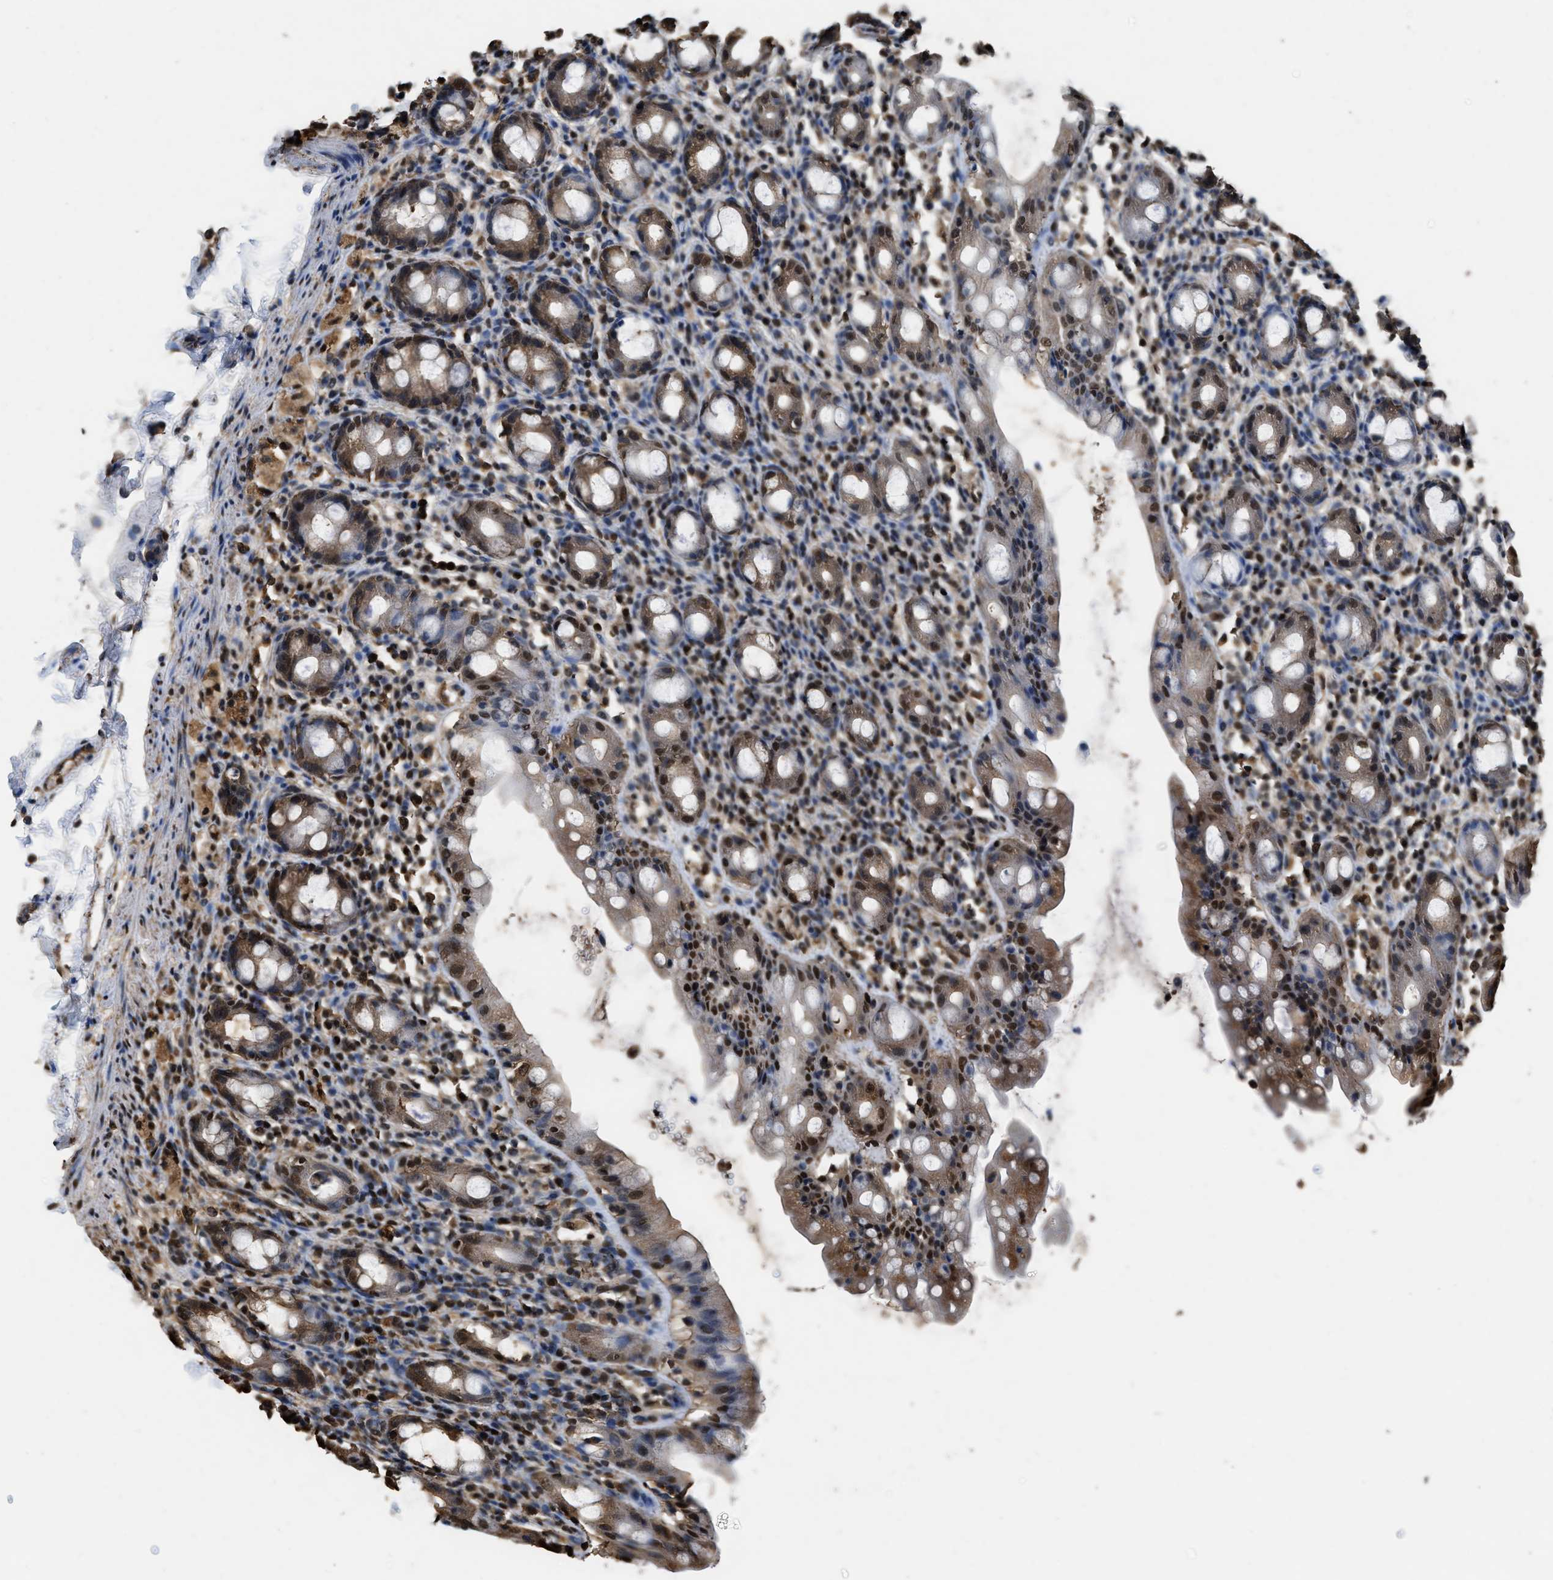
{"staining": {"intensity": "strong", "quantity": ">75%", "location": "cytoplasmic/membranous,nuclear"}, "tissue": "rectum", "cell_type": "Glandular cells", "image_type": "normal", "snomed": [{"axis": "morphology", "description": "Normal tissue, NOS"}, {"axis": "topography", "description": "Rectum"}], "caption": "Immunohistochemistry (IHC) histopathology image of unremarkable rectum stained for a protein (brown), which demonstrates high levels of strong cytoplasmic/membranous,nuclear positivity in approximately >75% of glandular cells.", "gene": "GAPDH", "patient": {"sex": "male", "age": 44}}